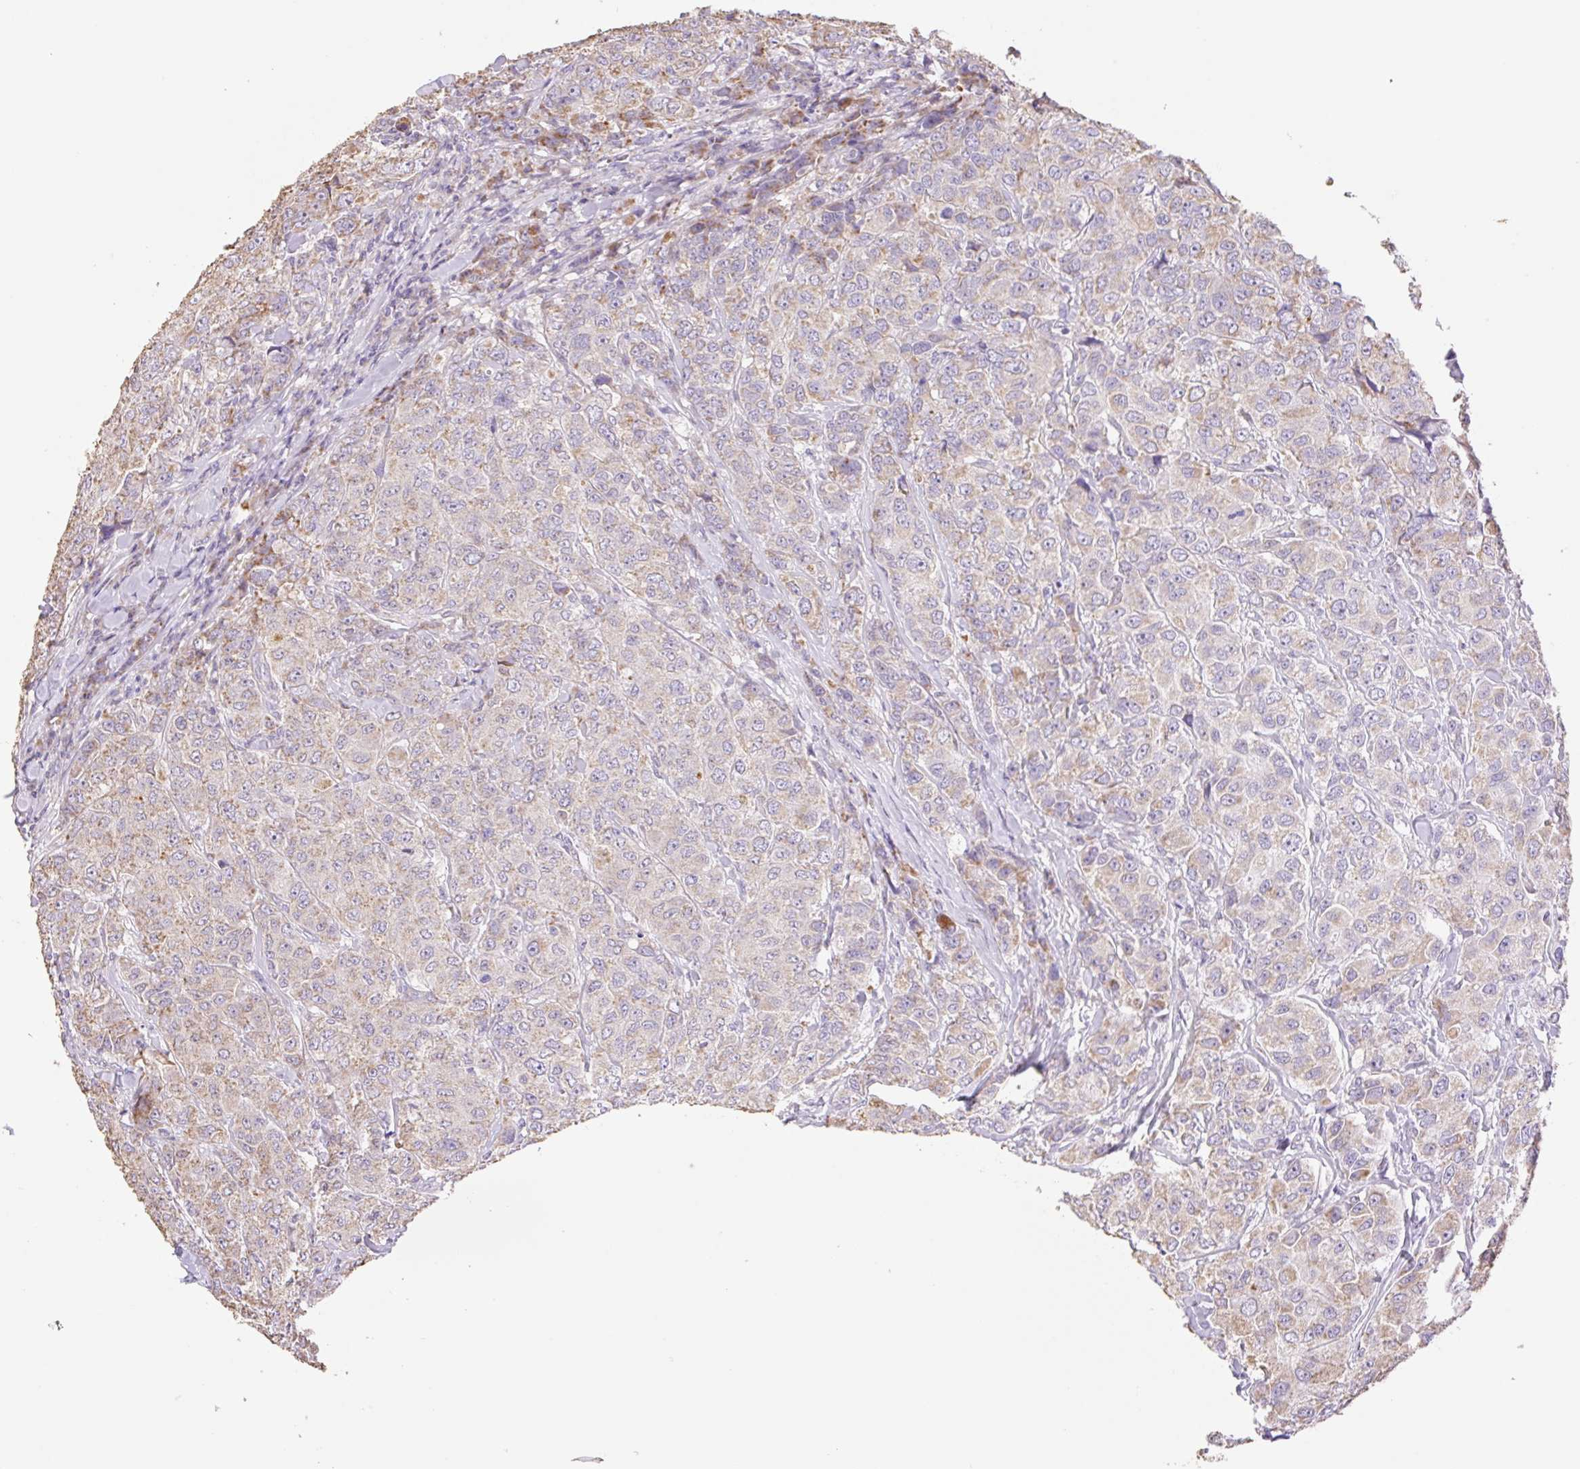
{"staining": {"intensity": "negative", "quantity": "none", "location": "none"}, "tissue": "breast cancer", "cell_type": "Tumor cells", "image_type": "cancer", "snomed": [{"axis": "morphology", "description": "Duct carcinoma"}, {"axis": "topography", "description": "Breast"}], "caption": "Micrograph shows no protein positivity in tumor cells of breast cancer (invasive ductal carcinoma) tissue.", "gene": "COPZ2", "patient": {"sex": "female", "age": 43}}